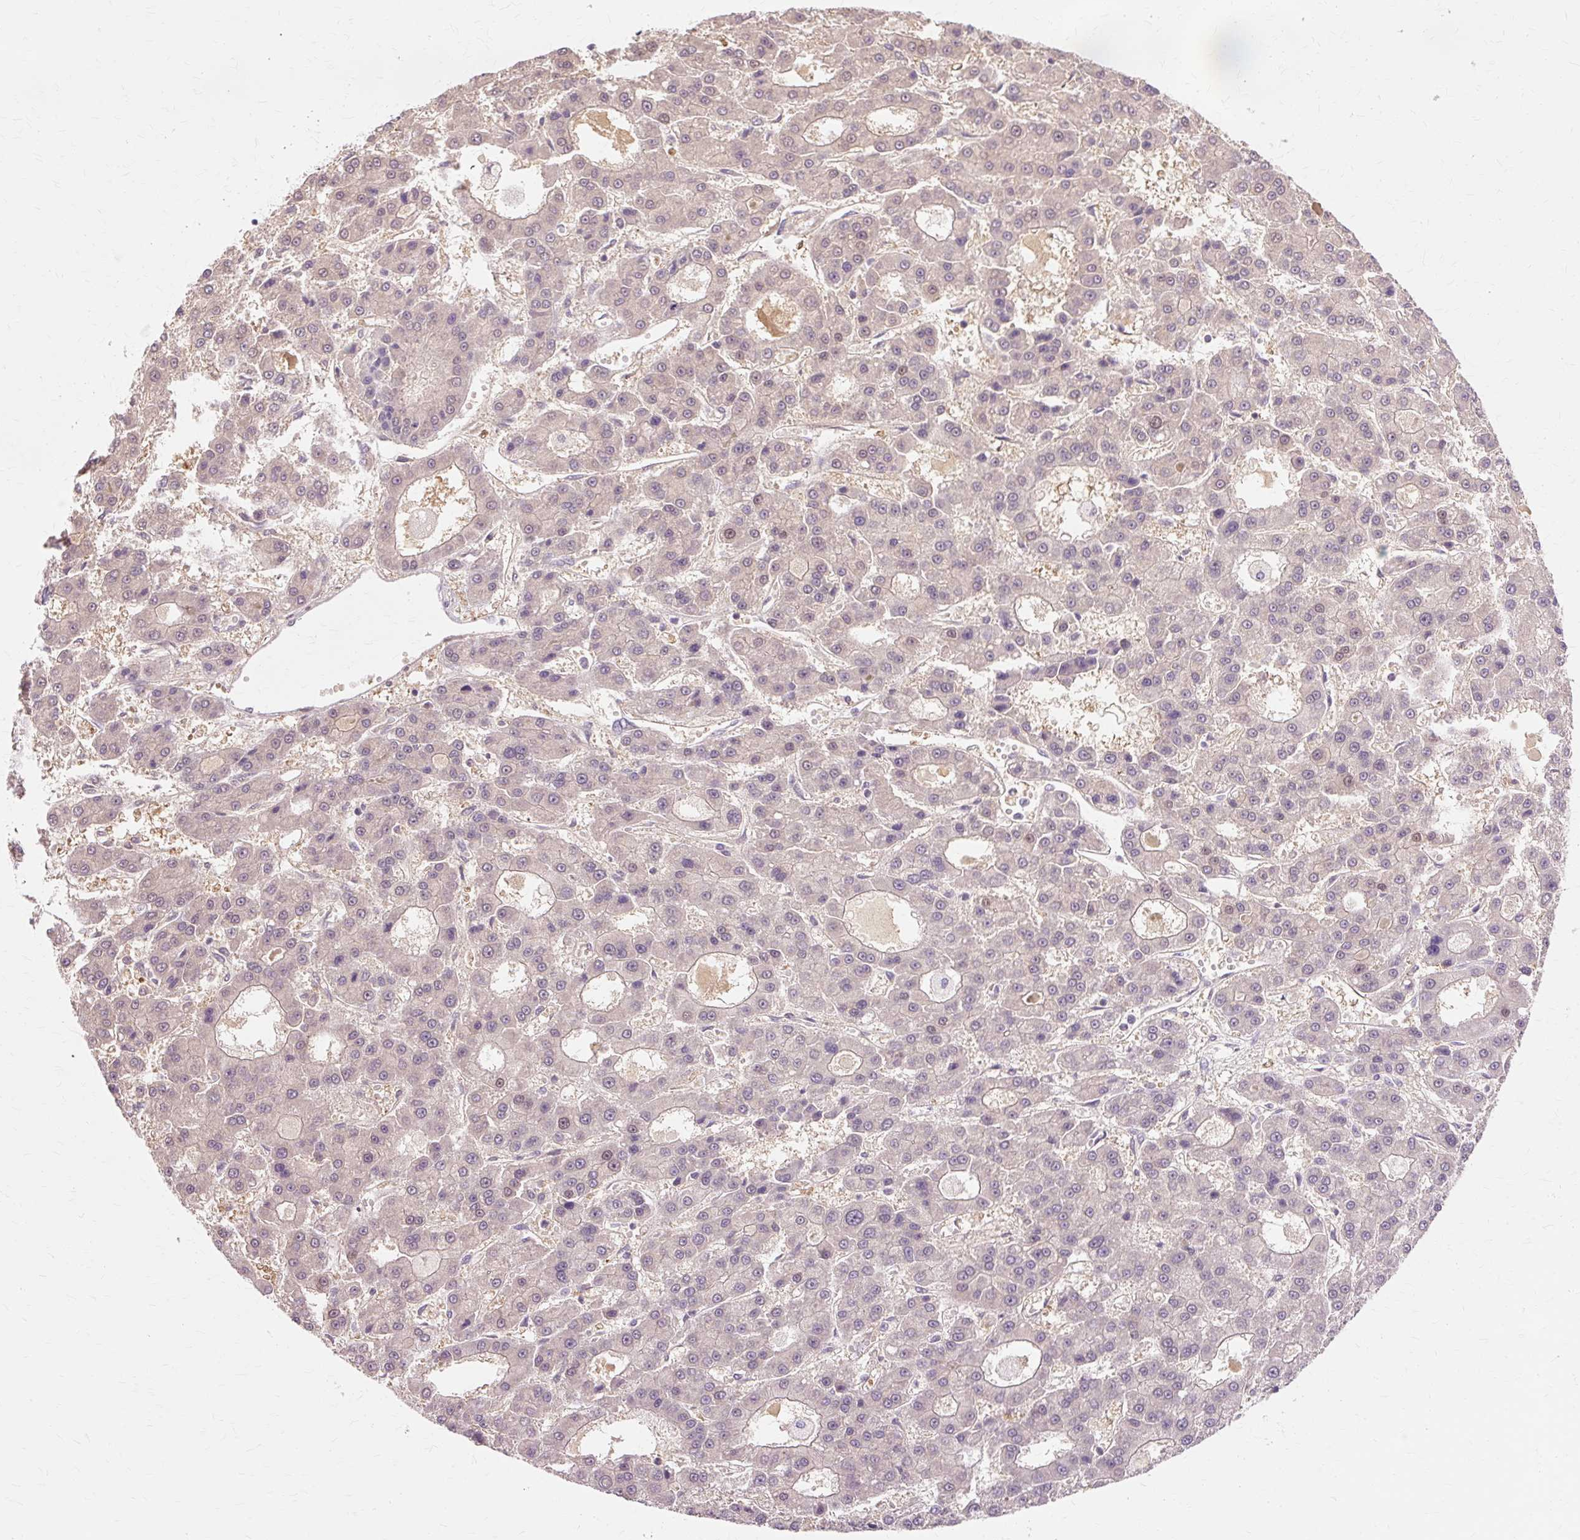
{"staining": {"intensity": "negative", "quantity": "none", "location": "none"}, "tissue": "liver cancer", "cell_type": "Tumor cells", "image_type": "cancer", "snomed": [{"axis": "morphology", "description": "Carcinoma, Hepatocellular, NOS"}, {"axis": "topography", "description": "Liver"}], "caption": "Immunohistochemical staining of human liver cancer reveals no significant positivity in tumor cells.", "gene": "ZNF35", "patient": {"sex": "male", "age": 70}}